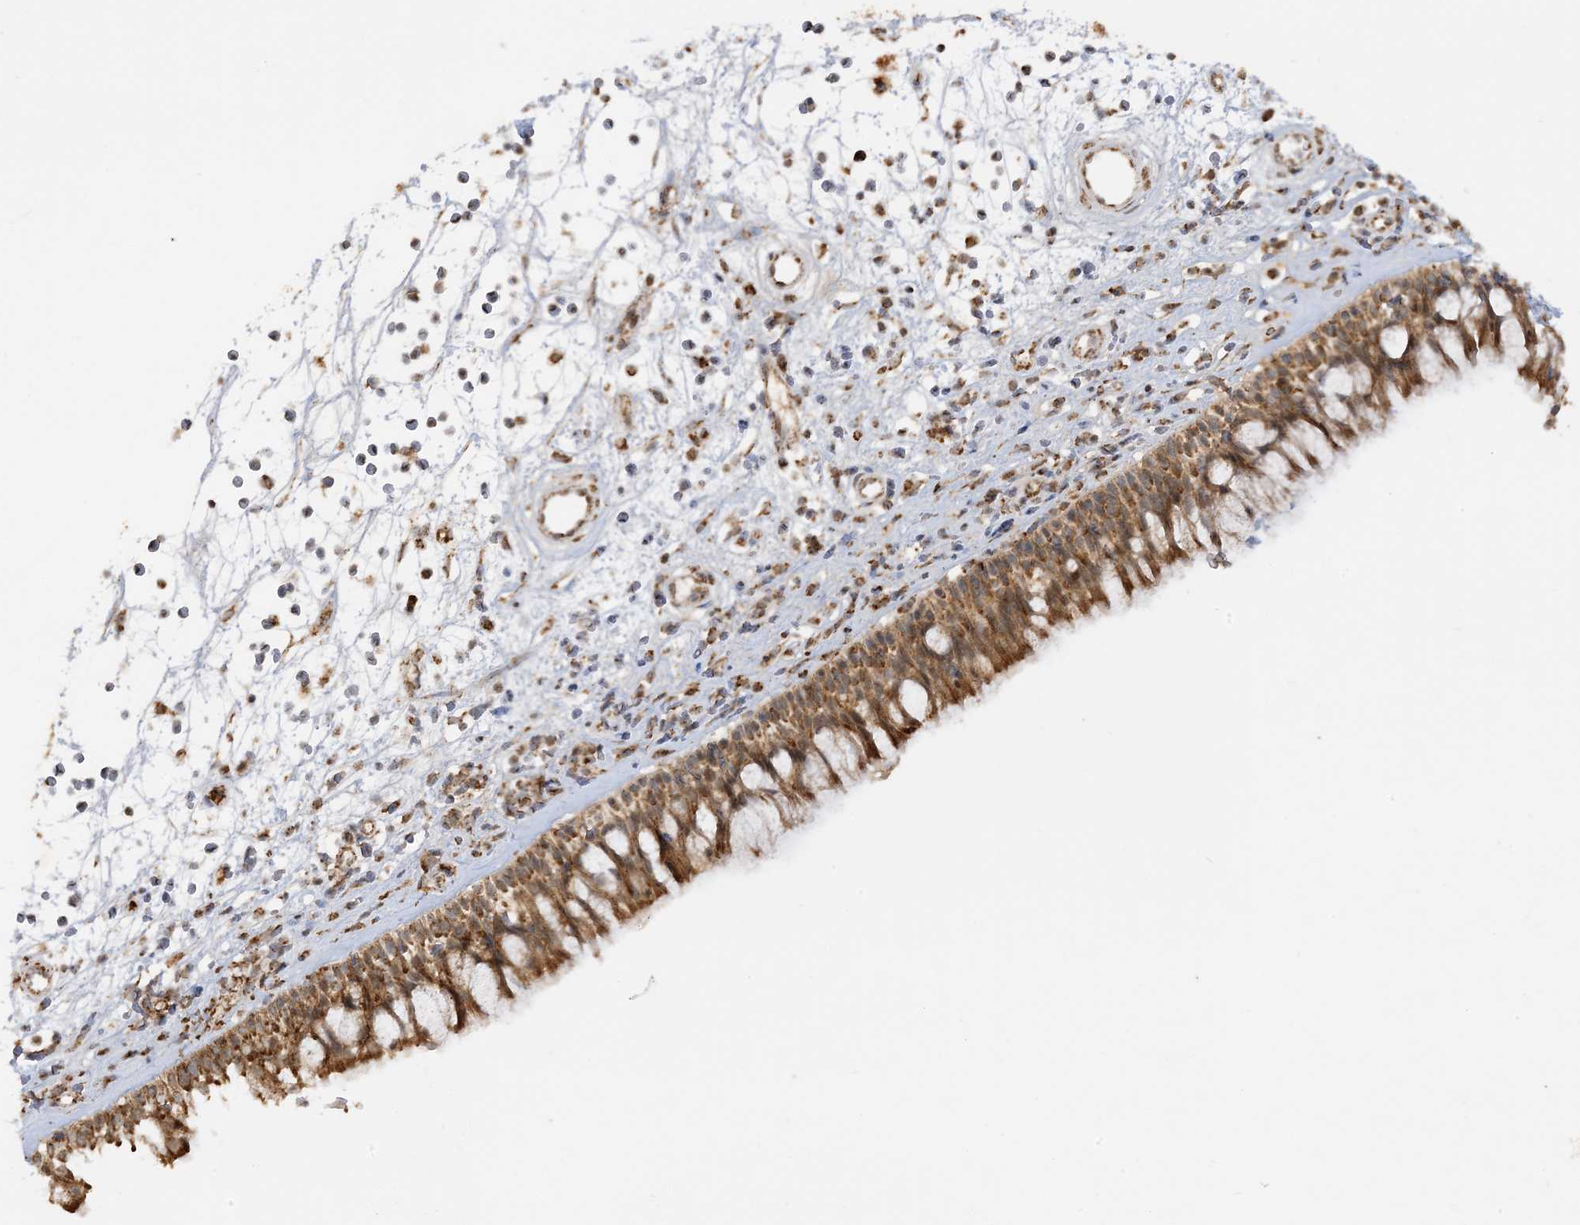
{"staining": {"intensity": "moderate", "quantity": ">75%", "location": "cytoplasmic/membranous"}, "tissue": "nasopharynx", "cell_type": "Respiratory epithelial cells", "image_type": "normal", "snomed": [{"axis": "morphology", "description": "Normal tissue, NOS"}, {"axis": "morphology", "description": "Inflammation, NOS"}, {"axis": "morphology", "description": "Malignant melanoma, Metastatic site"}, {"axis": "topography", "description": "Nasopharynx"}], "caption": "This micrograph exhibits immunohistochemistry (IHC) staining of unremarkable nasopharynx, with medium moderate cytoplasmic/membranous positivity in about >75% of respiratory epithelial cells.", "gene": "NDUFAF3", "patient": {"sex": "male", "age": 70}}